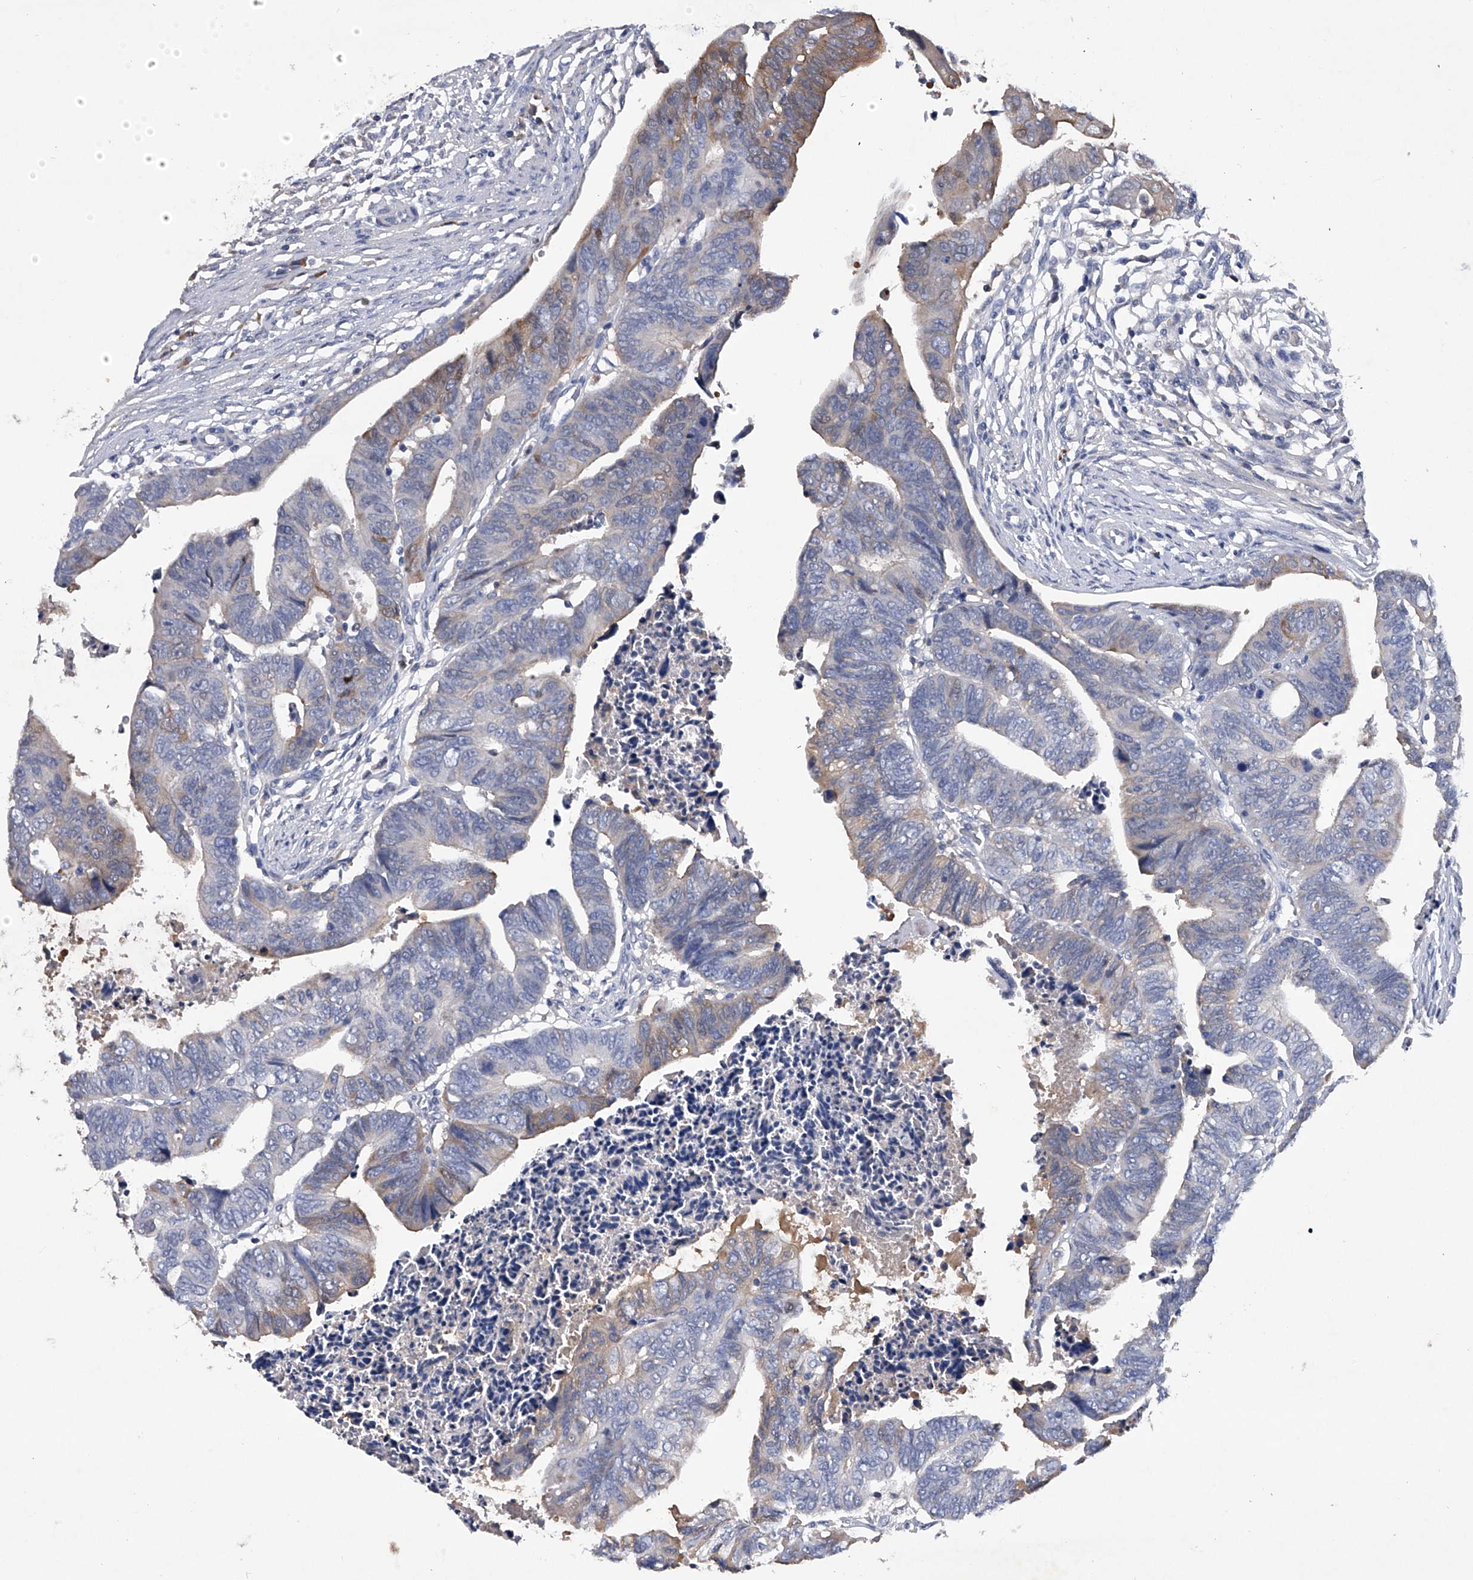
{"staining": {"intensity": "weak", "quantity": "<25%", "location": "cytoplasmic/membranous"}, "tissue": "colorectal cancer", "cell_type": "Tumor cells", "image_type": "cancer", "snomed": [{"axis": "morphology", "description": "Adenocarcinoma, NOS"}, {"axis": "topography", "description": "Rectum"}], "caption": "DAB immunohistochemical staining of human colorectal adenocarcinoma demonstrates no significant positivity in tumor cells.", "gene": "ASNS", "patient": {"sex": "female", "age": 65}}